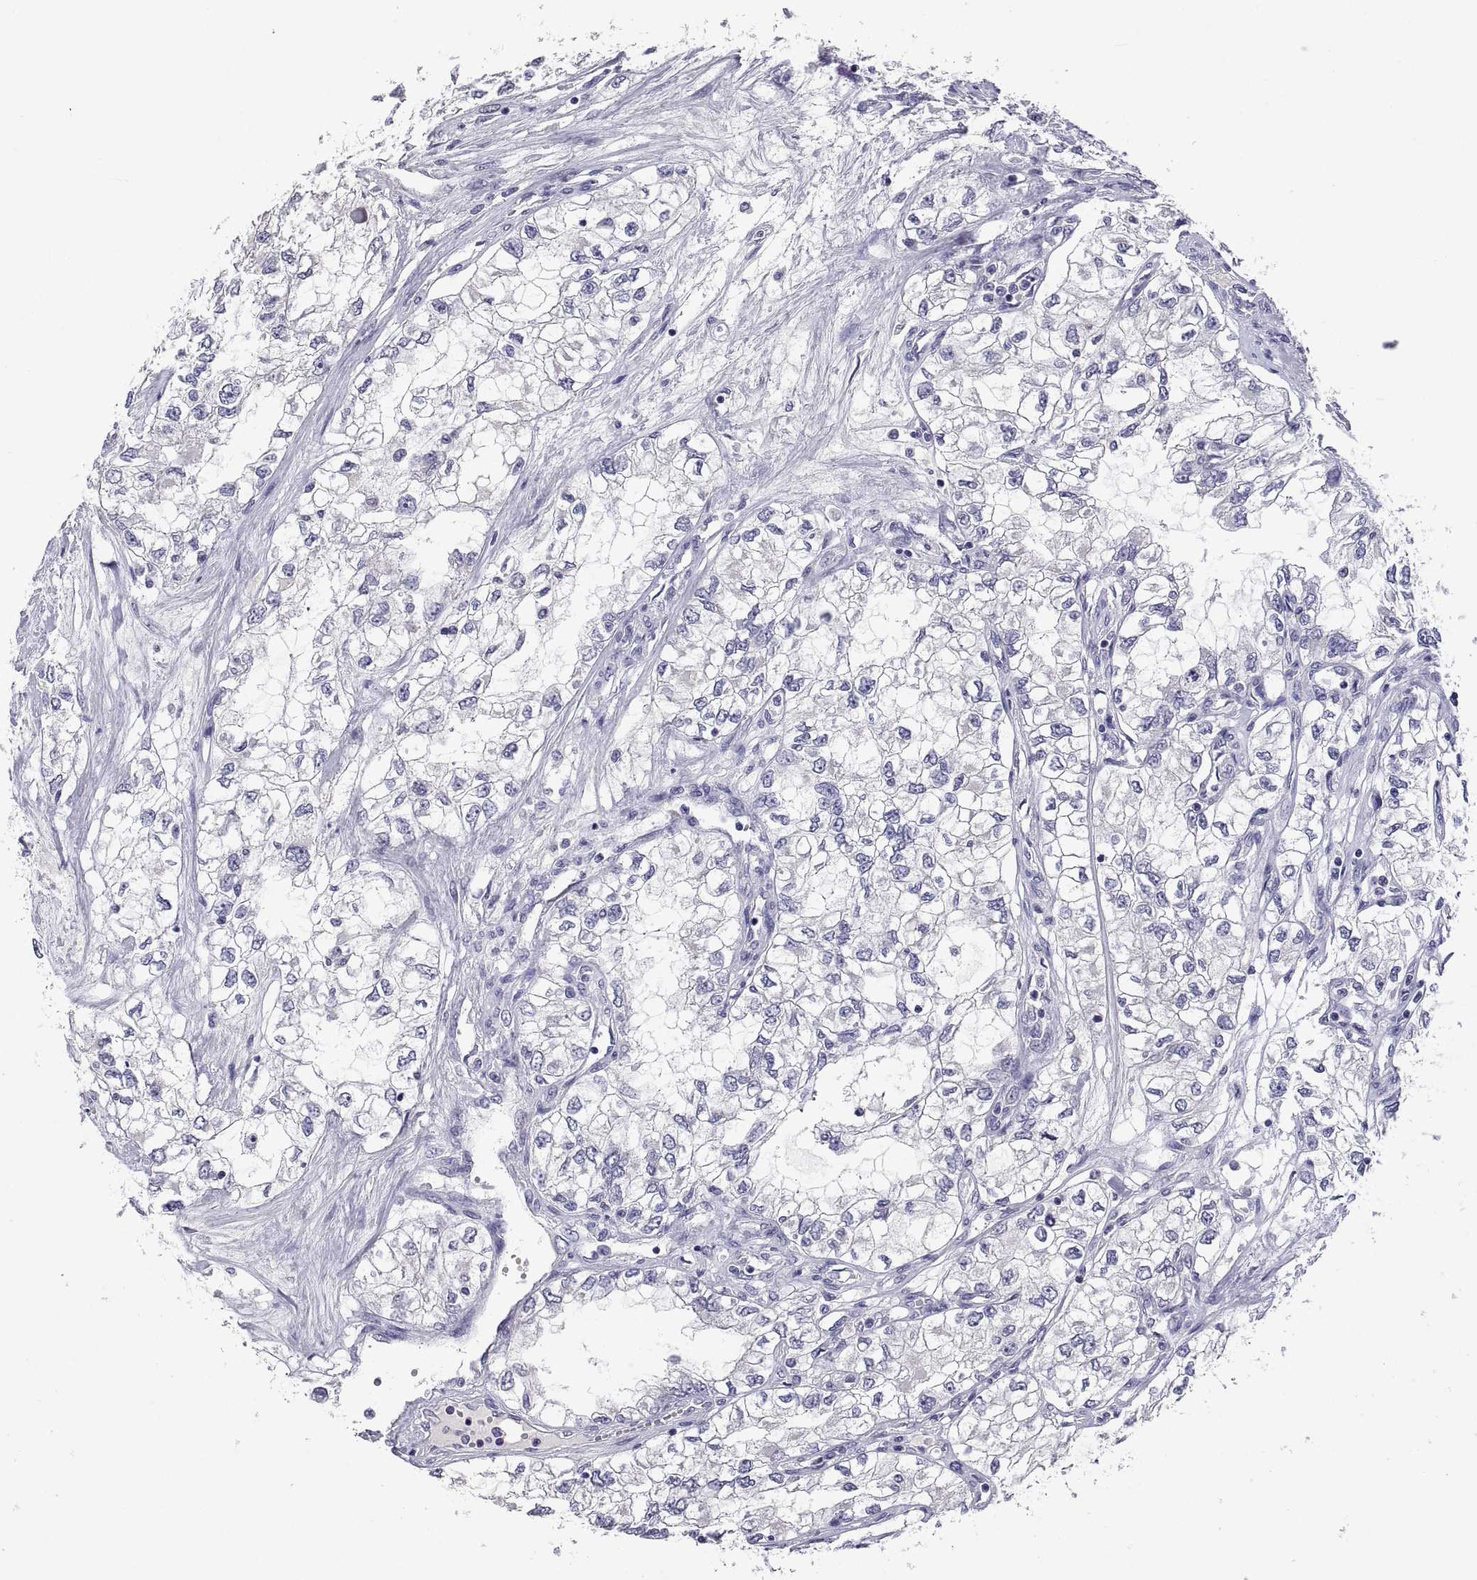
{"staining": {"intensity": "negative", "quantity": "none", "location": "none"}, "tissue": "renal cancer", "cell_type": "Tumor cells", "image_type": "cancer", "snomed": [{"axis": "morphology", "description": "Adenocarcinoma, NOS"}, {"axis": "topography", "description": "Kidney"}], "caption": "Tumor cells are negative for protein expression in human adenocarcinoma (renal). (Stains: DAB immunohistochemistry with hematoxylin counter stain, Microscopy: brightfield microscopy at high magnification).", "gene": "MS4A1", "patient": {"sex": "female", "age": 59}}